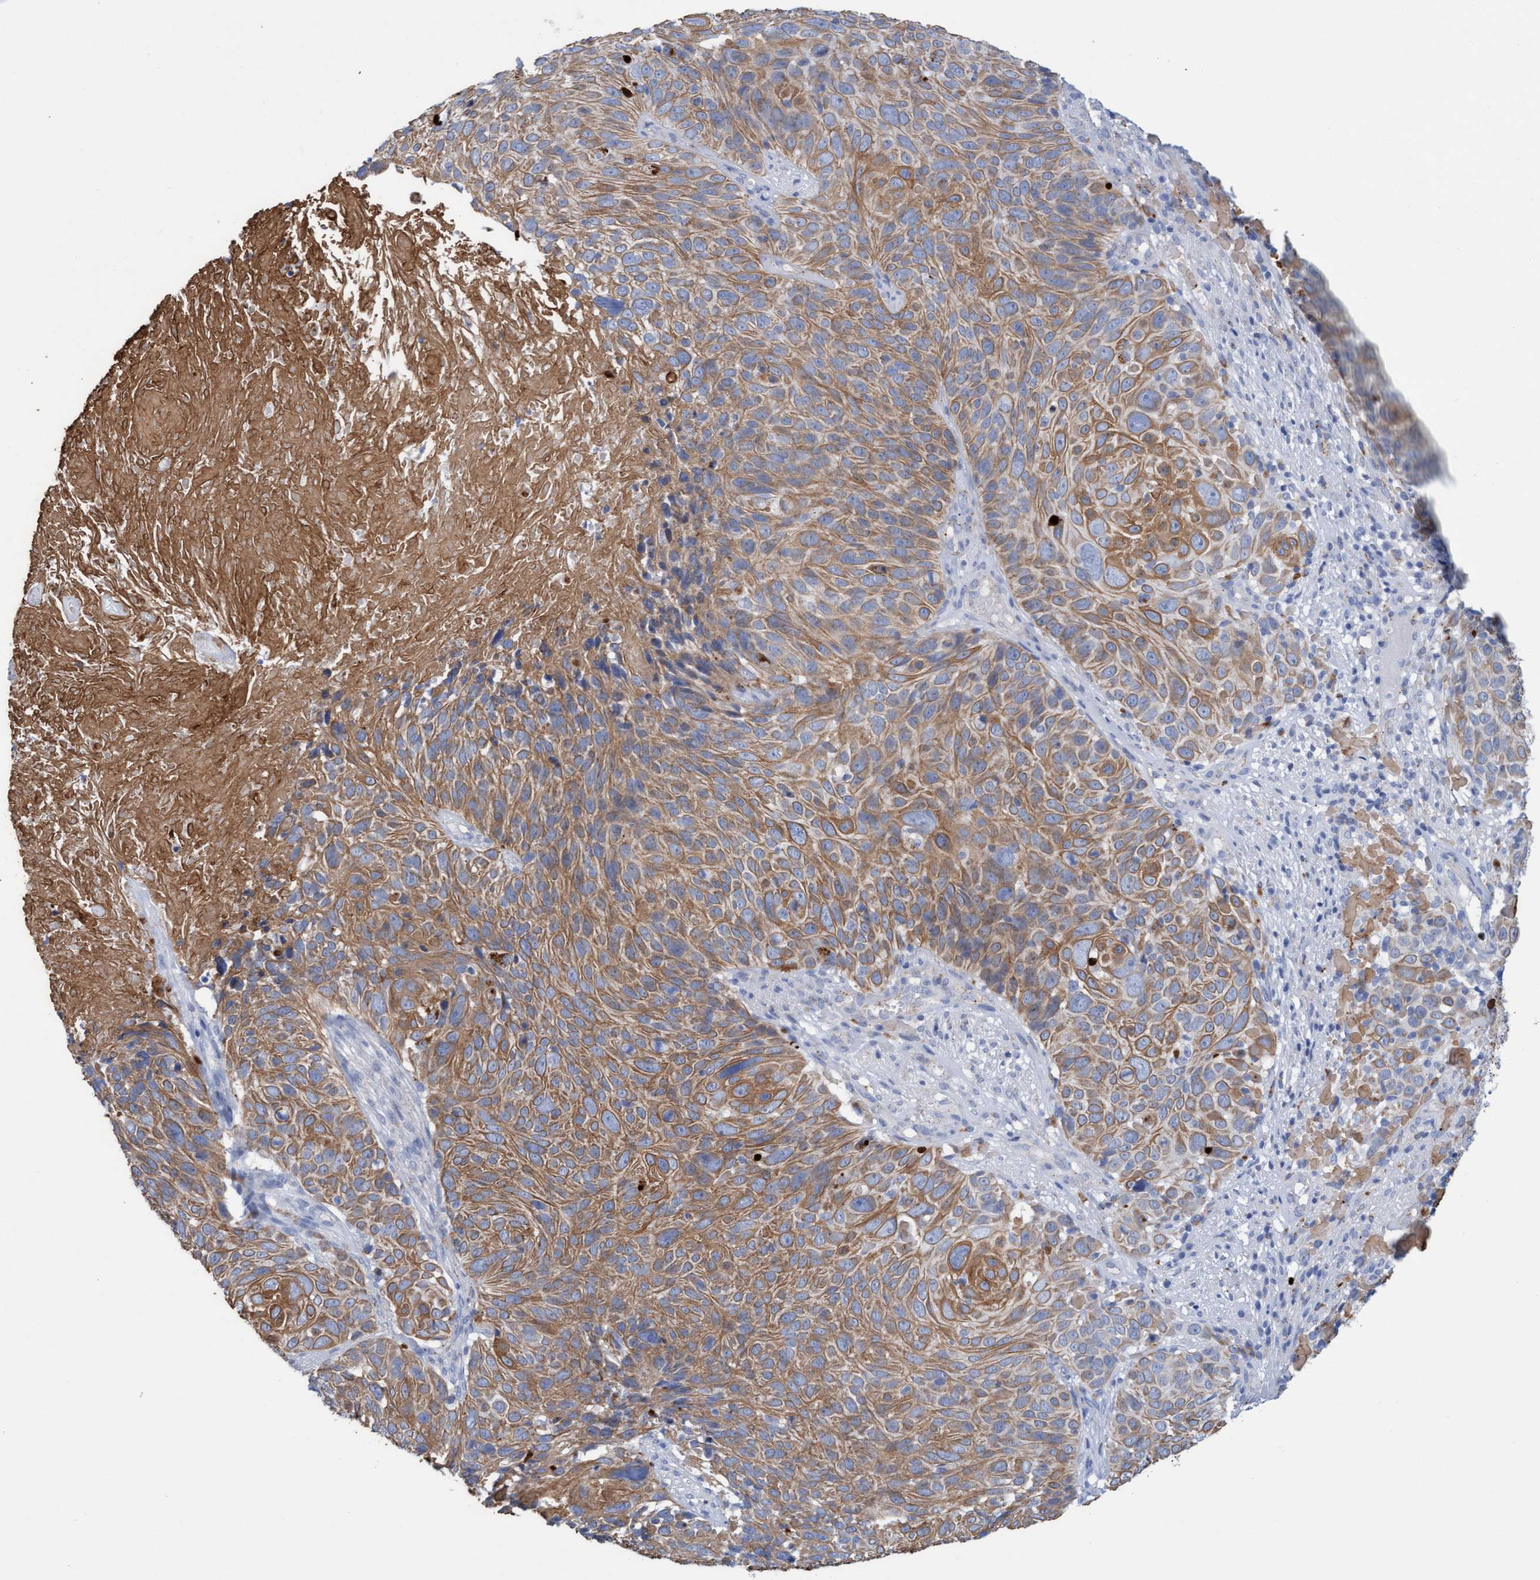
{"staining": {"intensity": "moderate", "quantity": ">75%", "location": "cytoplasmic/membranous"}, "tissue": "cervical cancer", "cell_type": "Tumor cells", "image_type": "cancer", "snomed": [{"axis": "morphology", "description": "Squamous cell carcinoma, NOS"}, {"axis": "topography", "description": "Cervix"}], "caption": "Immunohistochemical staining of human cervical cancer (squamous cell carcinoma) demonstrates moderate cytoplasmic/membranous protein staining in about >75% of tumor cells.", "gene": "SGSH", "patient": {"sex": "female", "age": 74}}